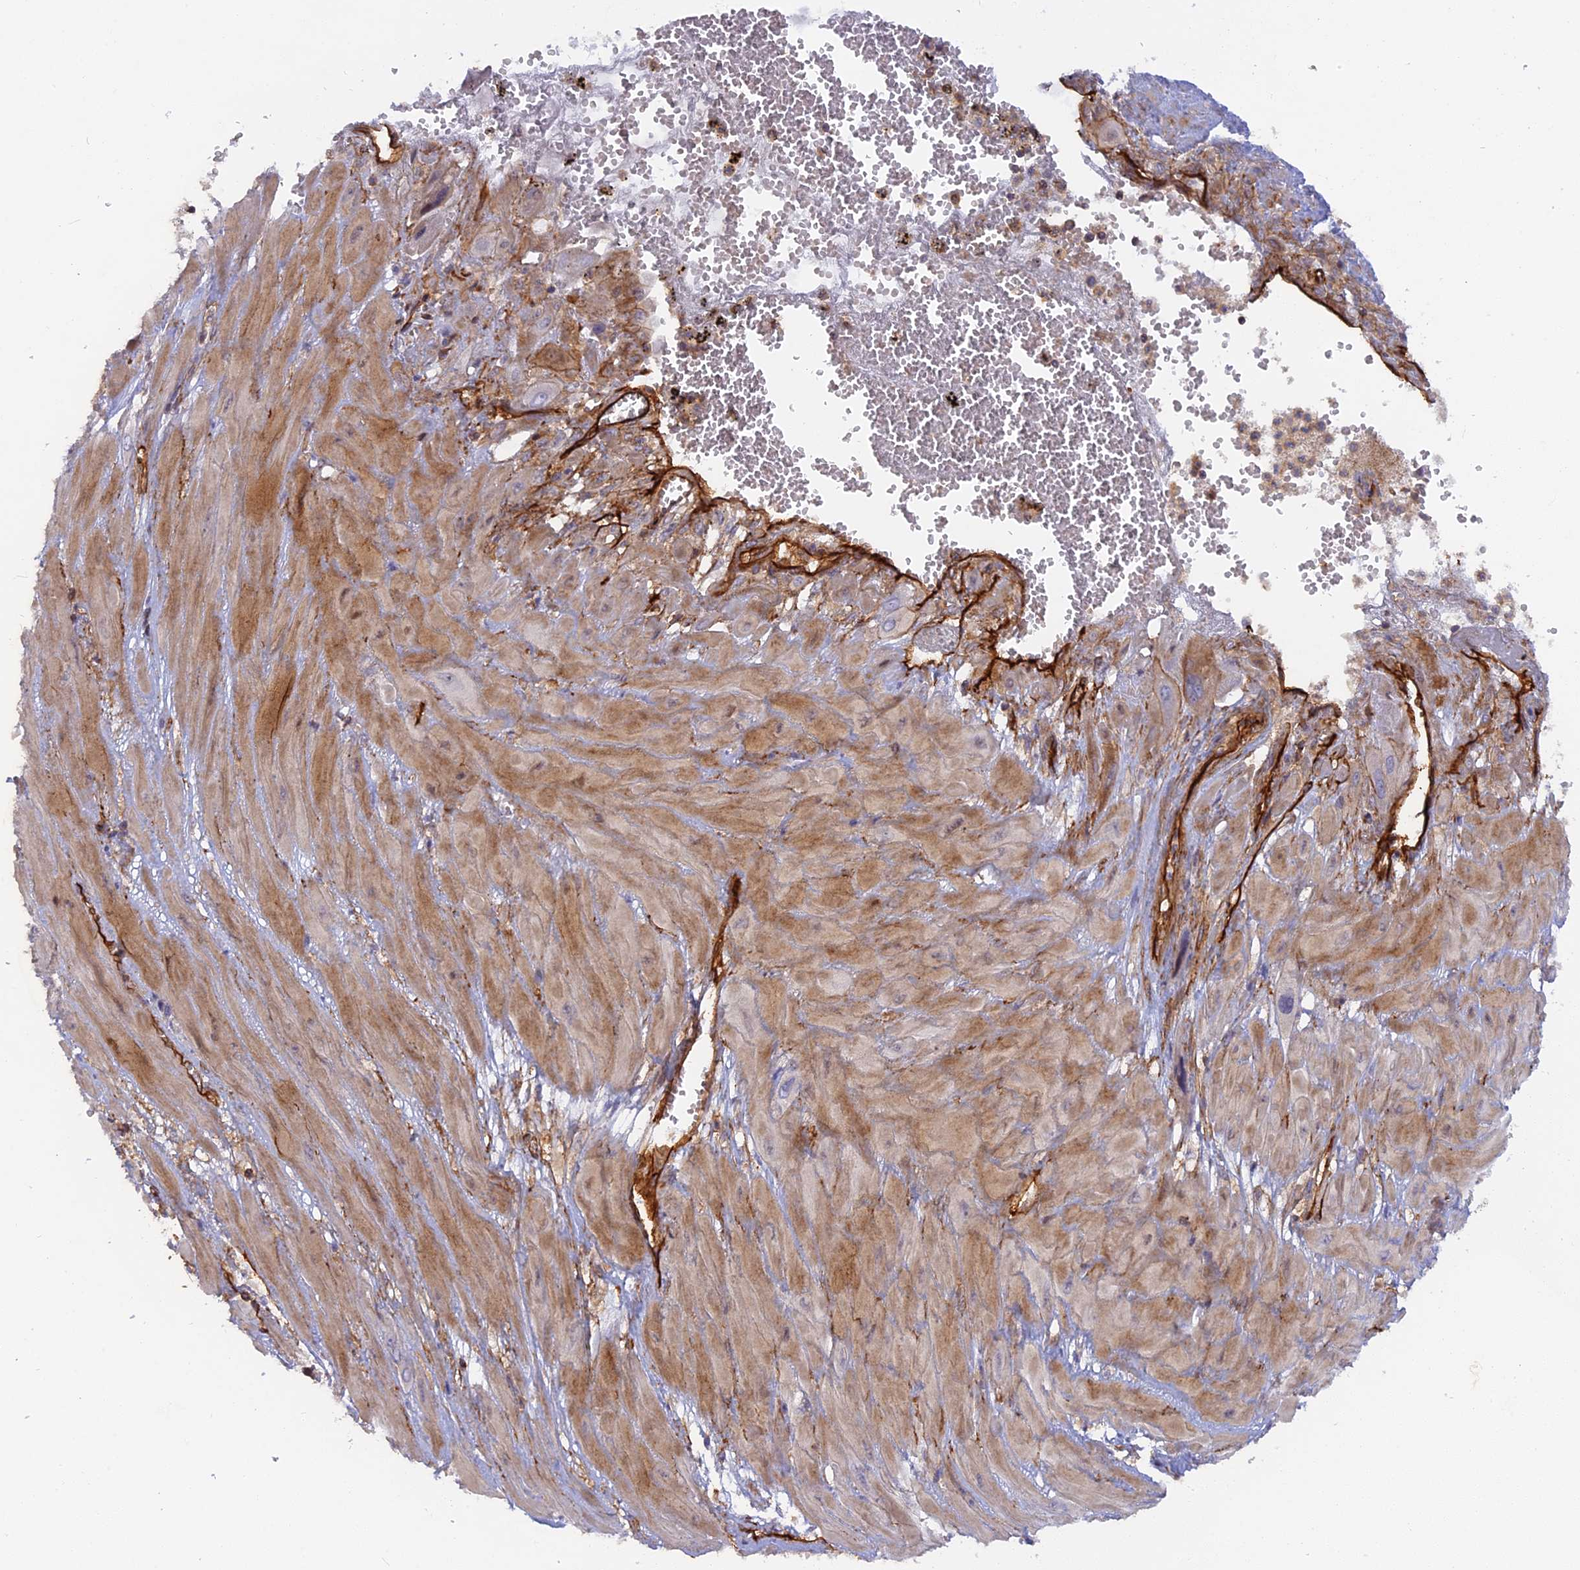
{"staining": {"intensity": "moderate", "quantity": "25%-75%", "location": "cytoplasmic/membranous"}, "tissue": "cervical cancer", "cell_type": "Tumor cells", "image_type": "cancer", "snomed": [{"axis": "morphology", "description": "Squamous cell carcinoma, NOS"}, {"axis": "topography", "description": "Cervix"}], "caption": "This is an image of IHC staining of squamous cell carcinoma (cervical), which shows moderate expression in the cytoplasmic/membranous of tumor cells.", "gene": "CNBD2", "patient": {"sex": "female", "age": 57}}